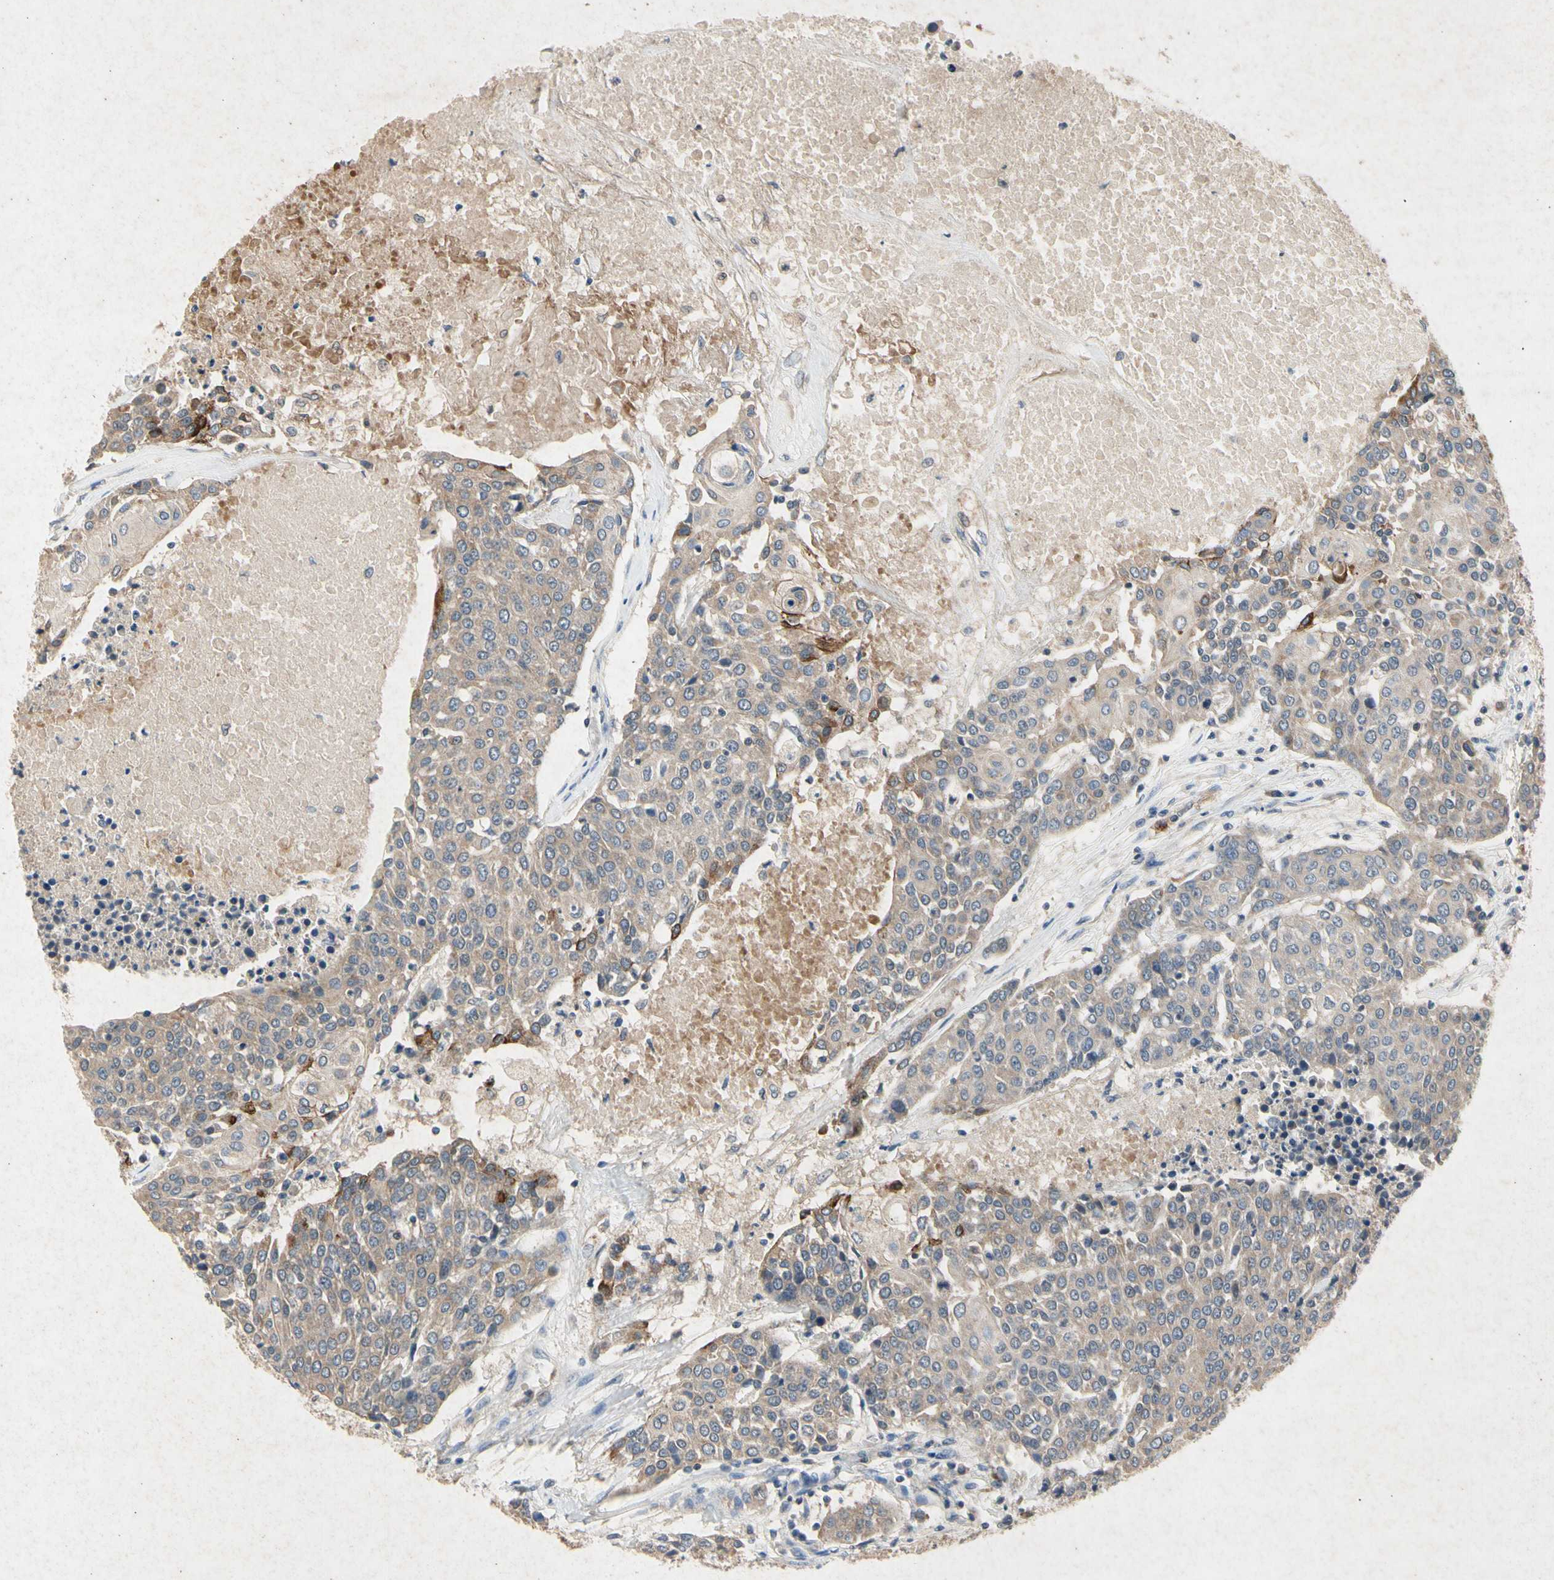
{"staining": {"intensity": "weak", "quantity": ">75%", "location": "cytoplasmic/membranous"}, "tissue": "urothelial cancer", "cell_type": "Tumor cells", "image_type": "cancer", "snomed": [{"axis": "morphology", "description": "Urothelial carcinoma, High grade"}, {"axis": "topography", "description": "Urinary bladder"}], "caption": "About >75% of tumor cells in human urothelial cancer demonstrate weak cytoplasmic/membranous protein staining as visualized by brown immunohistochemical staining.", "gene": "RPS6KA1", "patient": {"sex": "female", "age": 85}}